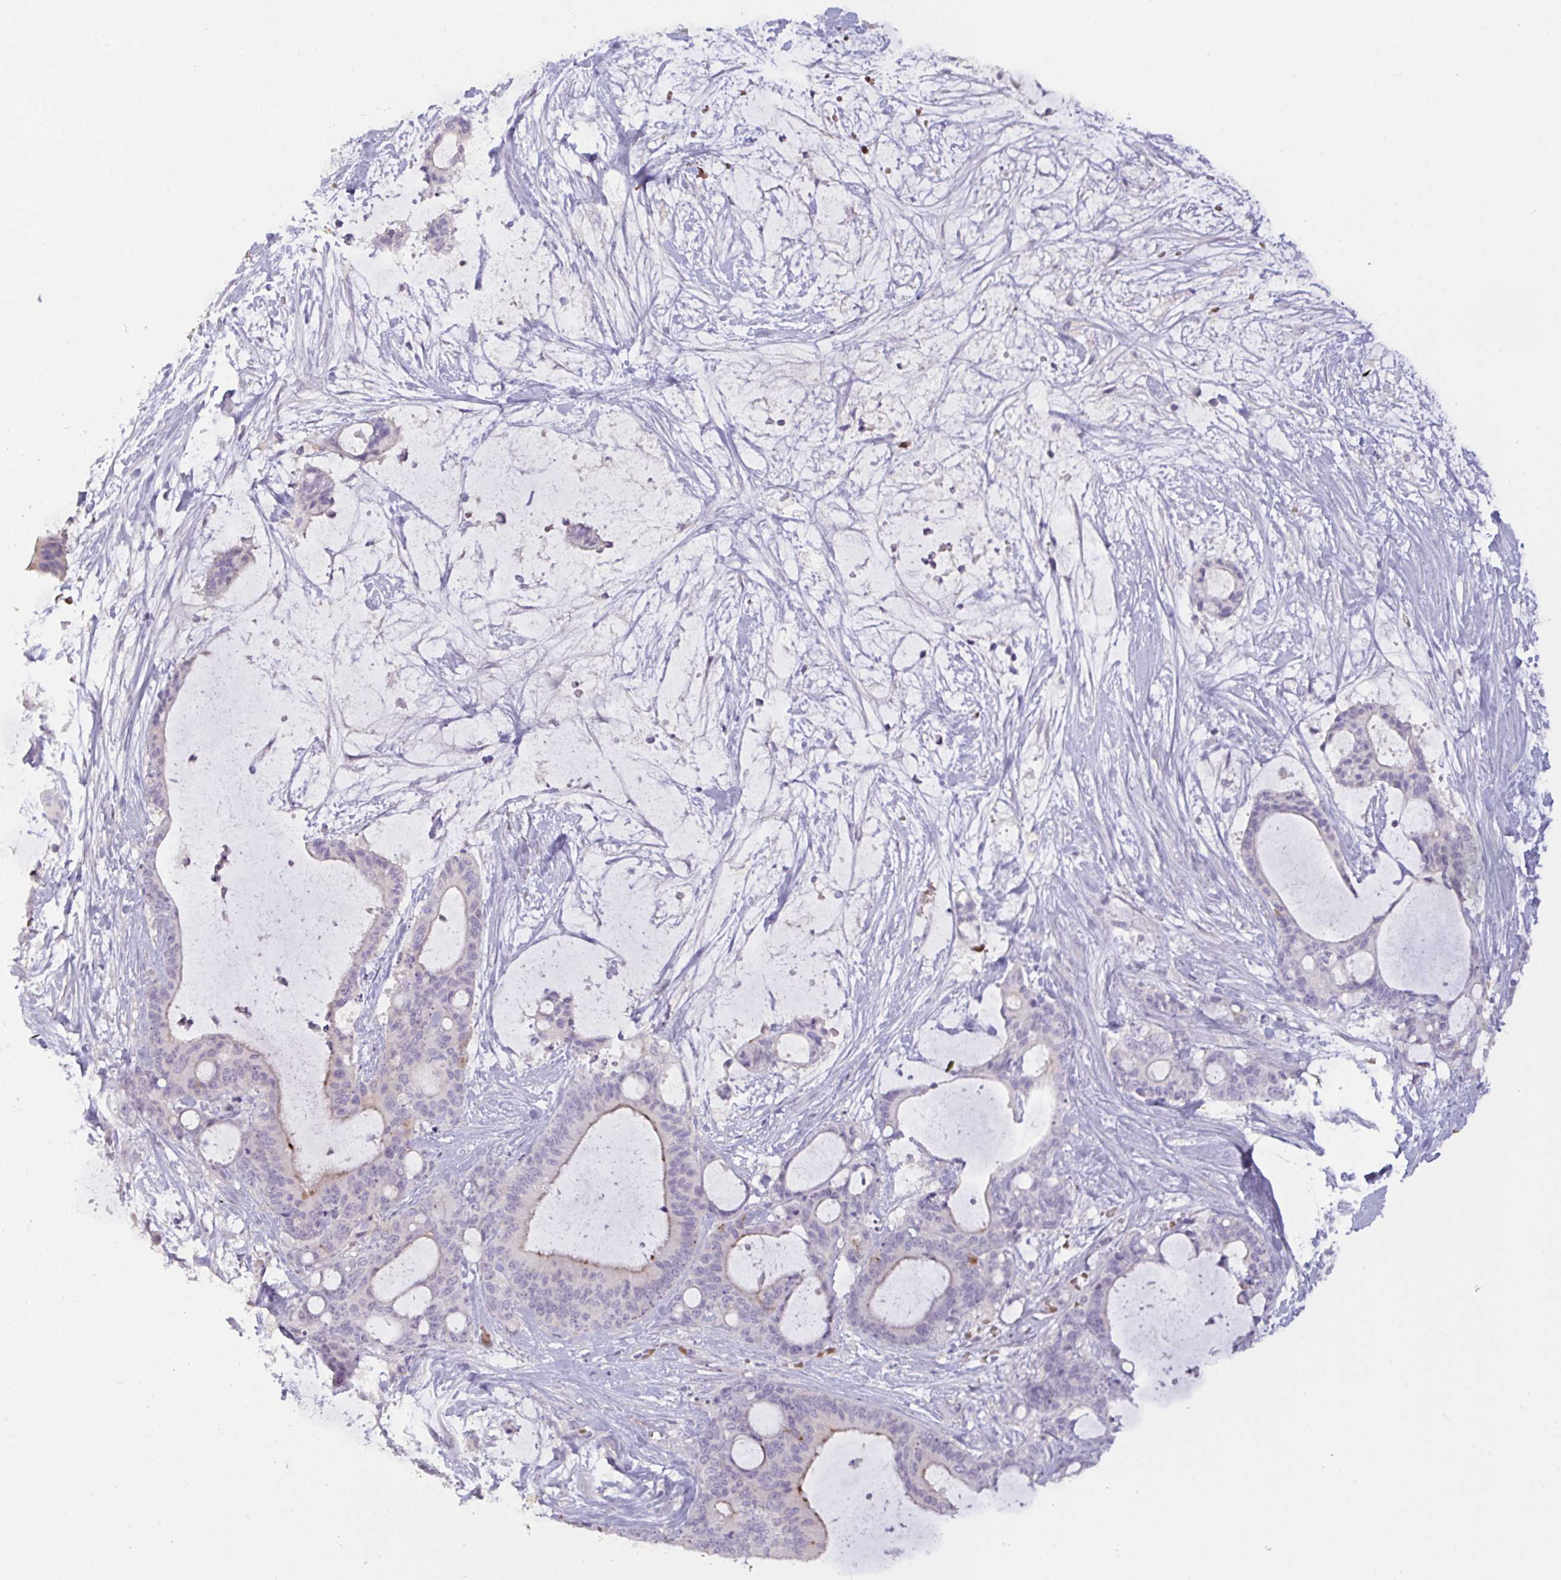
{"staining": {"intensity": "weak", "quantity": "<25%", "location": "cytoplasmic/membranous"}, "tissue": "liver cancer", "cell_type": "Tumor cells", "image_type": "cancer", "snomed": [{"axis": "morphology", "description": "Normal tissue, NOS"}, {"axis": "morphology", "description": "Cholangiocarcinoma"}, {"axis": "topography", "description": "Liver"}, {"axis": "topography", "description": "Peripheral nerve tissue"}], "caption": "The micrograph shows no significant staining in tumor cells of cholangiocarcinoma (liver). (Immunohistochemistry (ihc), brightfield microscopy, high magnification).", "gene": "RFPL4B", "patient": {"sex": "female", "age": 73}}